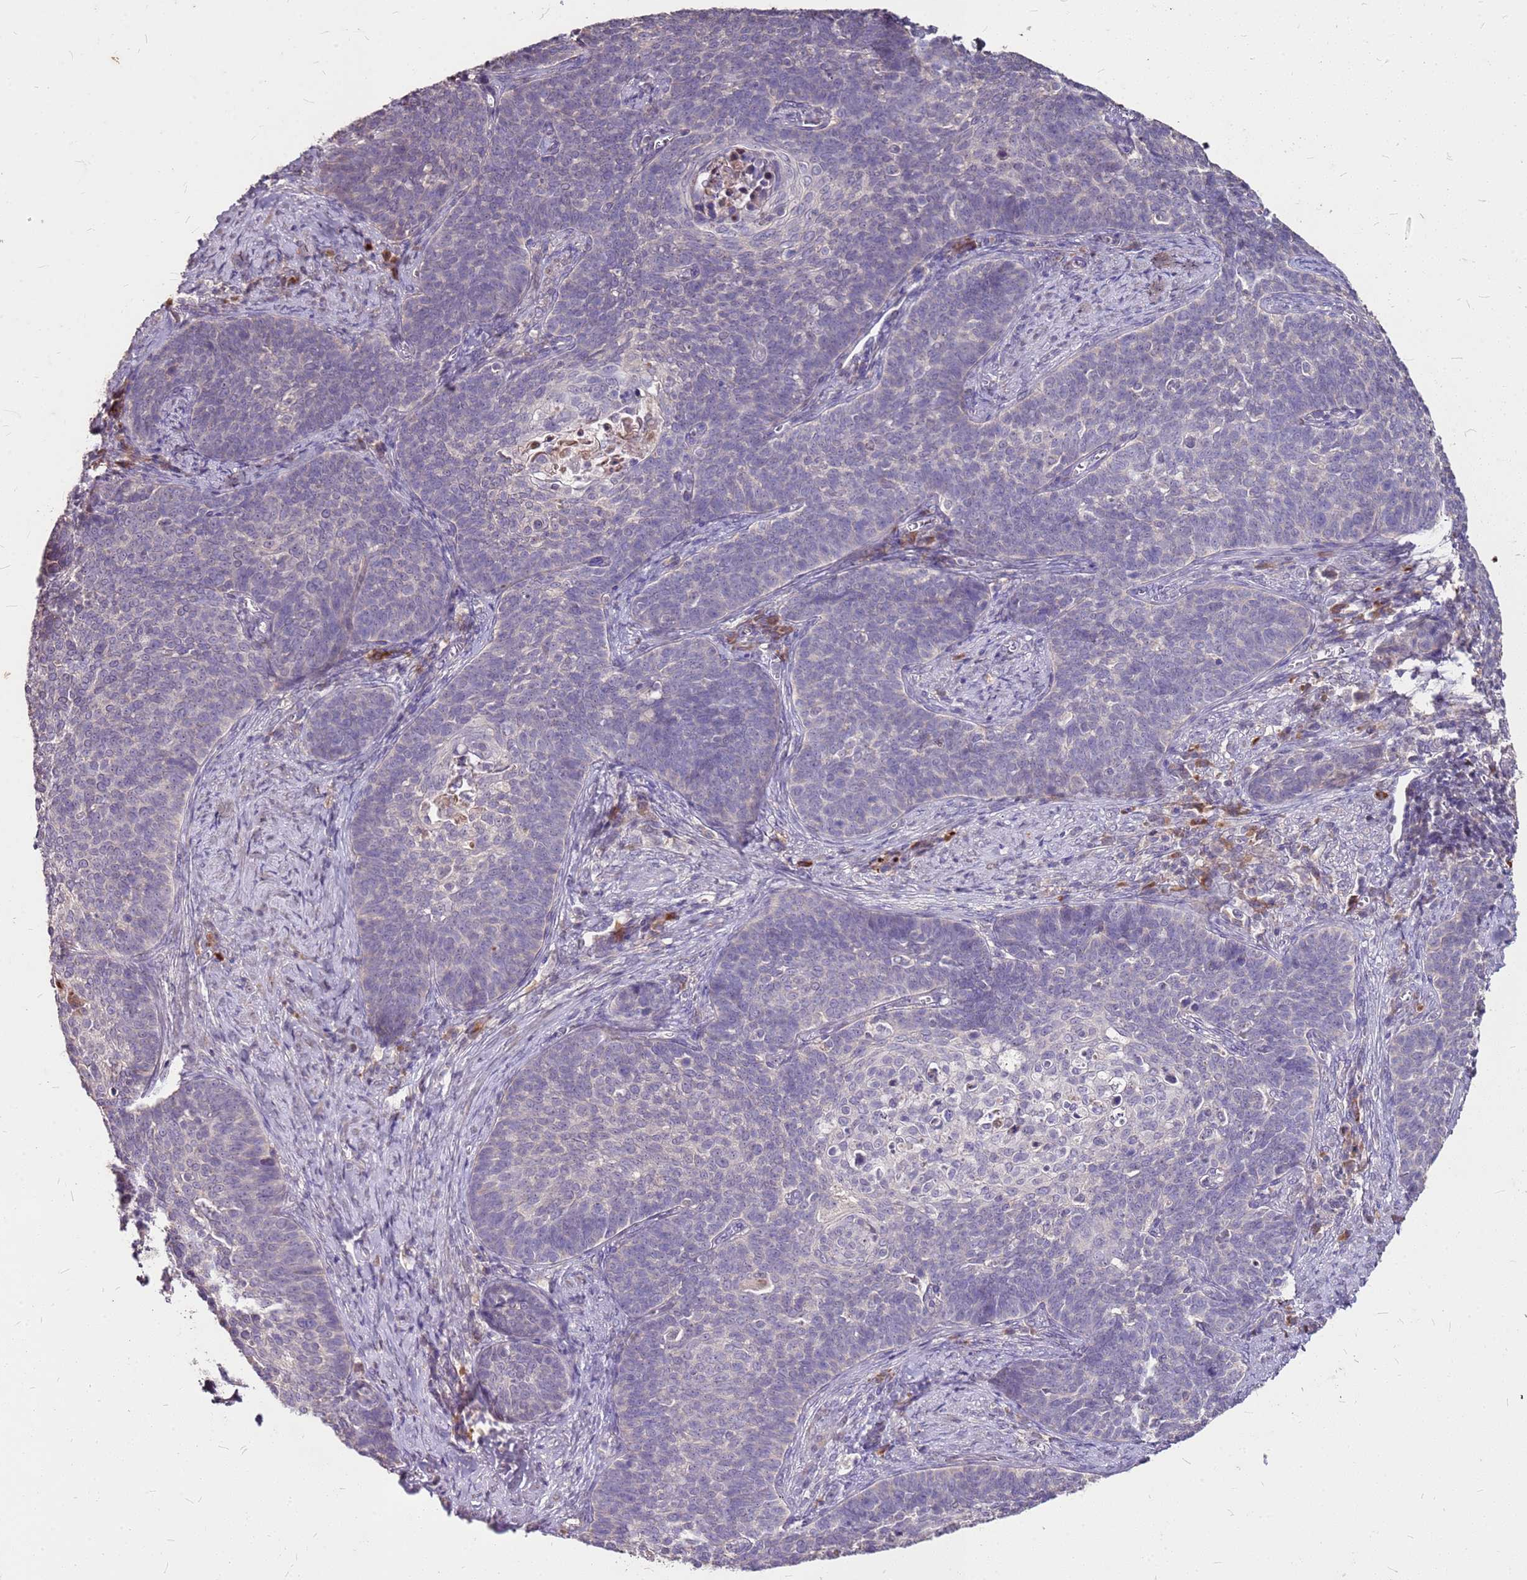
{"staining": {"intensity": "negative", "quantity": "none", "location": "none"}, "tissue": "cervical cancer", "cell_type": "Tumor cells", "image_type": "cancer", "snomed": [{"axis": "morphology", "description": "Normal tissue, NOS"}, {"axis": "morphology", "description": "Squamous cell carcinoma, NOS"}, {"axis": "topography", "description": "Cervix"}], "caption": "Immunohistochemistry histopathology image of neoplastic tissue: cervical cancer (squamous cell carcinoma) stained with DAB (3,3'-diaminobenzidine) demonstrates no significant protein positivity in tumor cells.", "gene": "DCDC2C", "patient": {"sex": "female", "age": 39}}